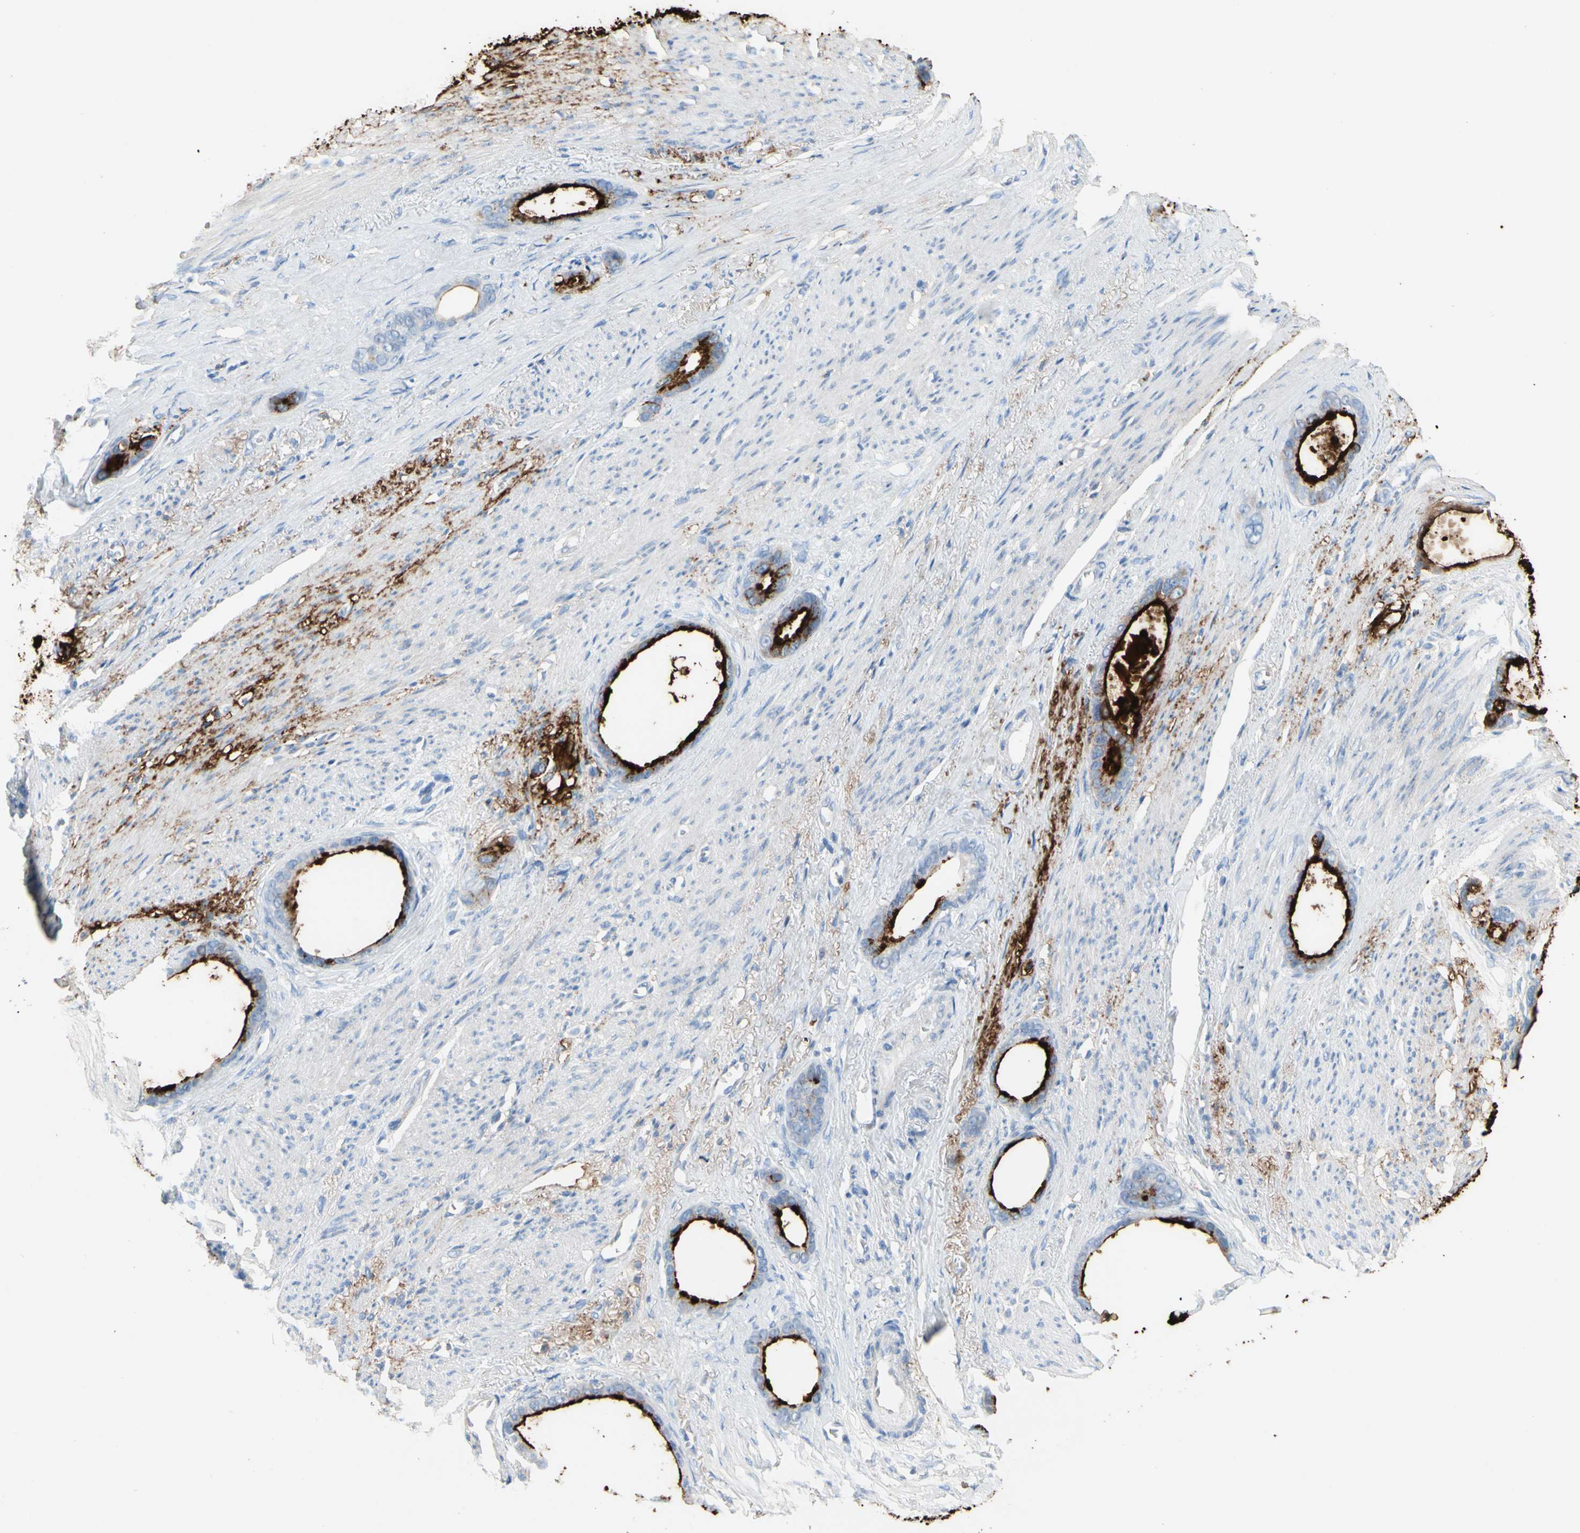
{"staining": {"intensity": "strong", "quantity": "25%-75%", "location": "cytoplasmic/membranous"}, "tissue": "stomach cancer", "cell_type": "Tumor cells", "image_type": "cancer", "snomed": [{"axis": "morphology", "description": "Adenocarcinoma, NOS"}, {"axis": "topography", "description": "Stomach"}], "caption": "Stomach adenocarcinoma stained with DAB (3,3'-diaminobenzidine) IHC reveals high levels of strong cytoplasmic/membranous expression in approximately 25%-75% of tumor cells. The staining is performed using DAB (3,3'-diaminobenzidine) brown chromogen to label protein expression. The nuclei are counter-stained blue using hematoxylin.", "gene": "CLEC4A", "patient": {"sex": "female", "age": 75}}